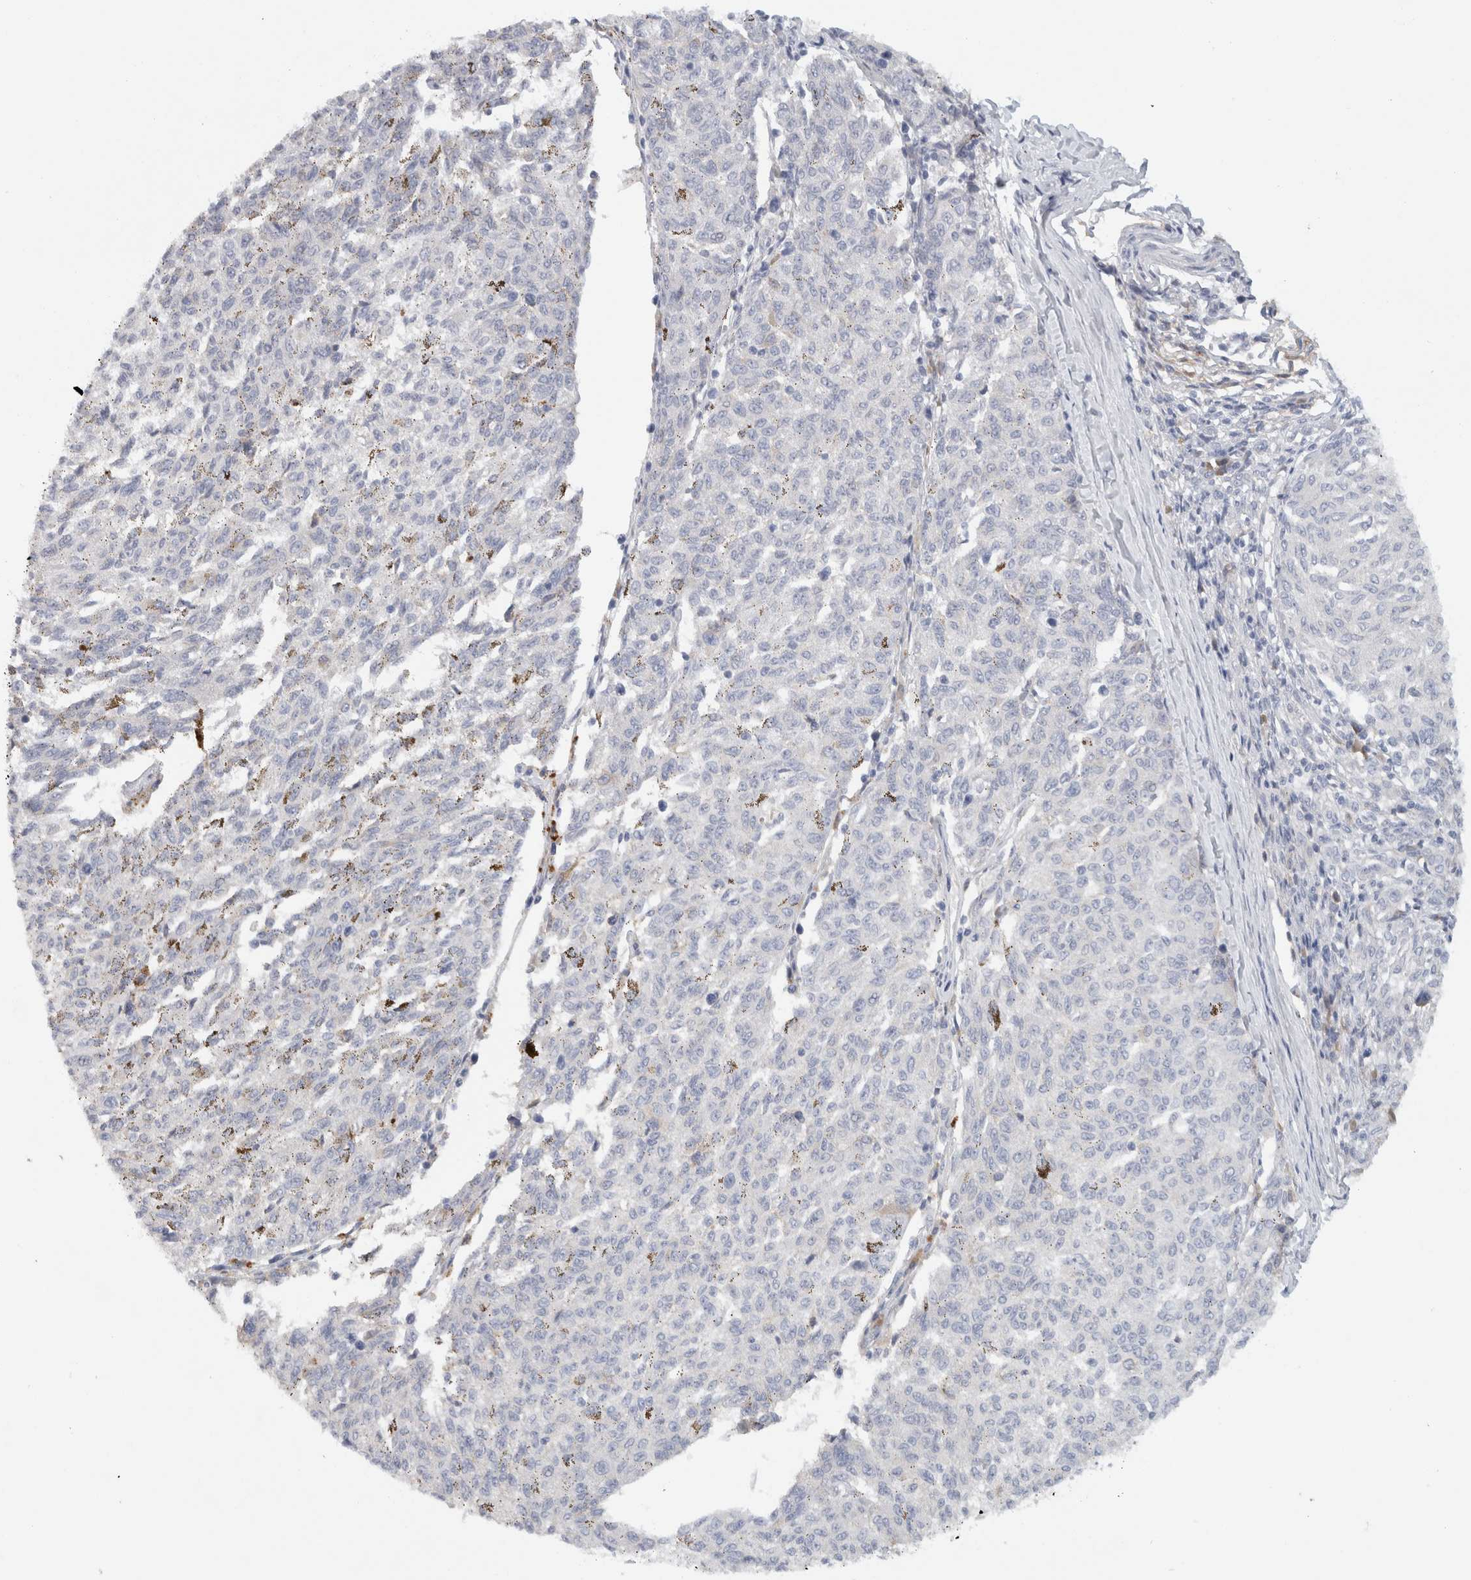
{"staining": {"intensity": "negative", "quantity": "none", "location": "none"}, "tissue": "melanoma", "cell_type": "Tumor cells", "image_type": "cancer", "snomed": [{"axis": "morphology", "description": "Malignant melanoma, NOS"}, {"axis": "topography", "description": "Skin"}], "caption": "This is a image of IHC staining of malignant melanoma, which shows no expression in tumor cells. (DAB (3,3'-diaminobenzidine) immunohistochemistry, high magnification).", "gene": "STK31", "patient": {"sex": "female", "age": 72}}